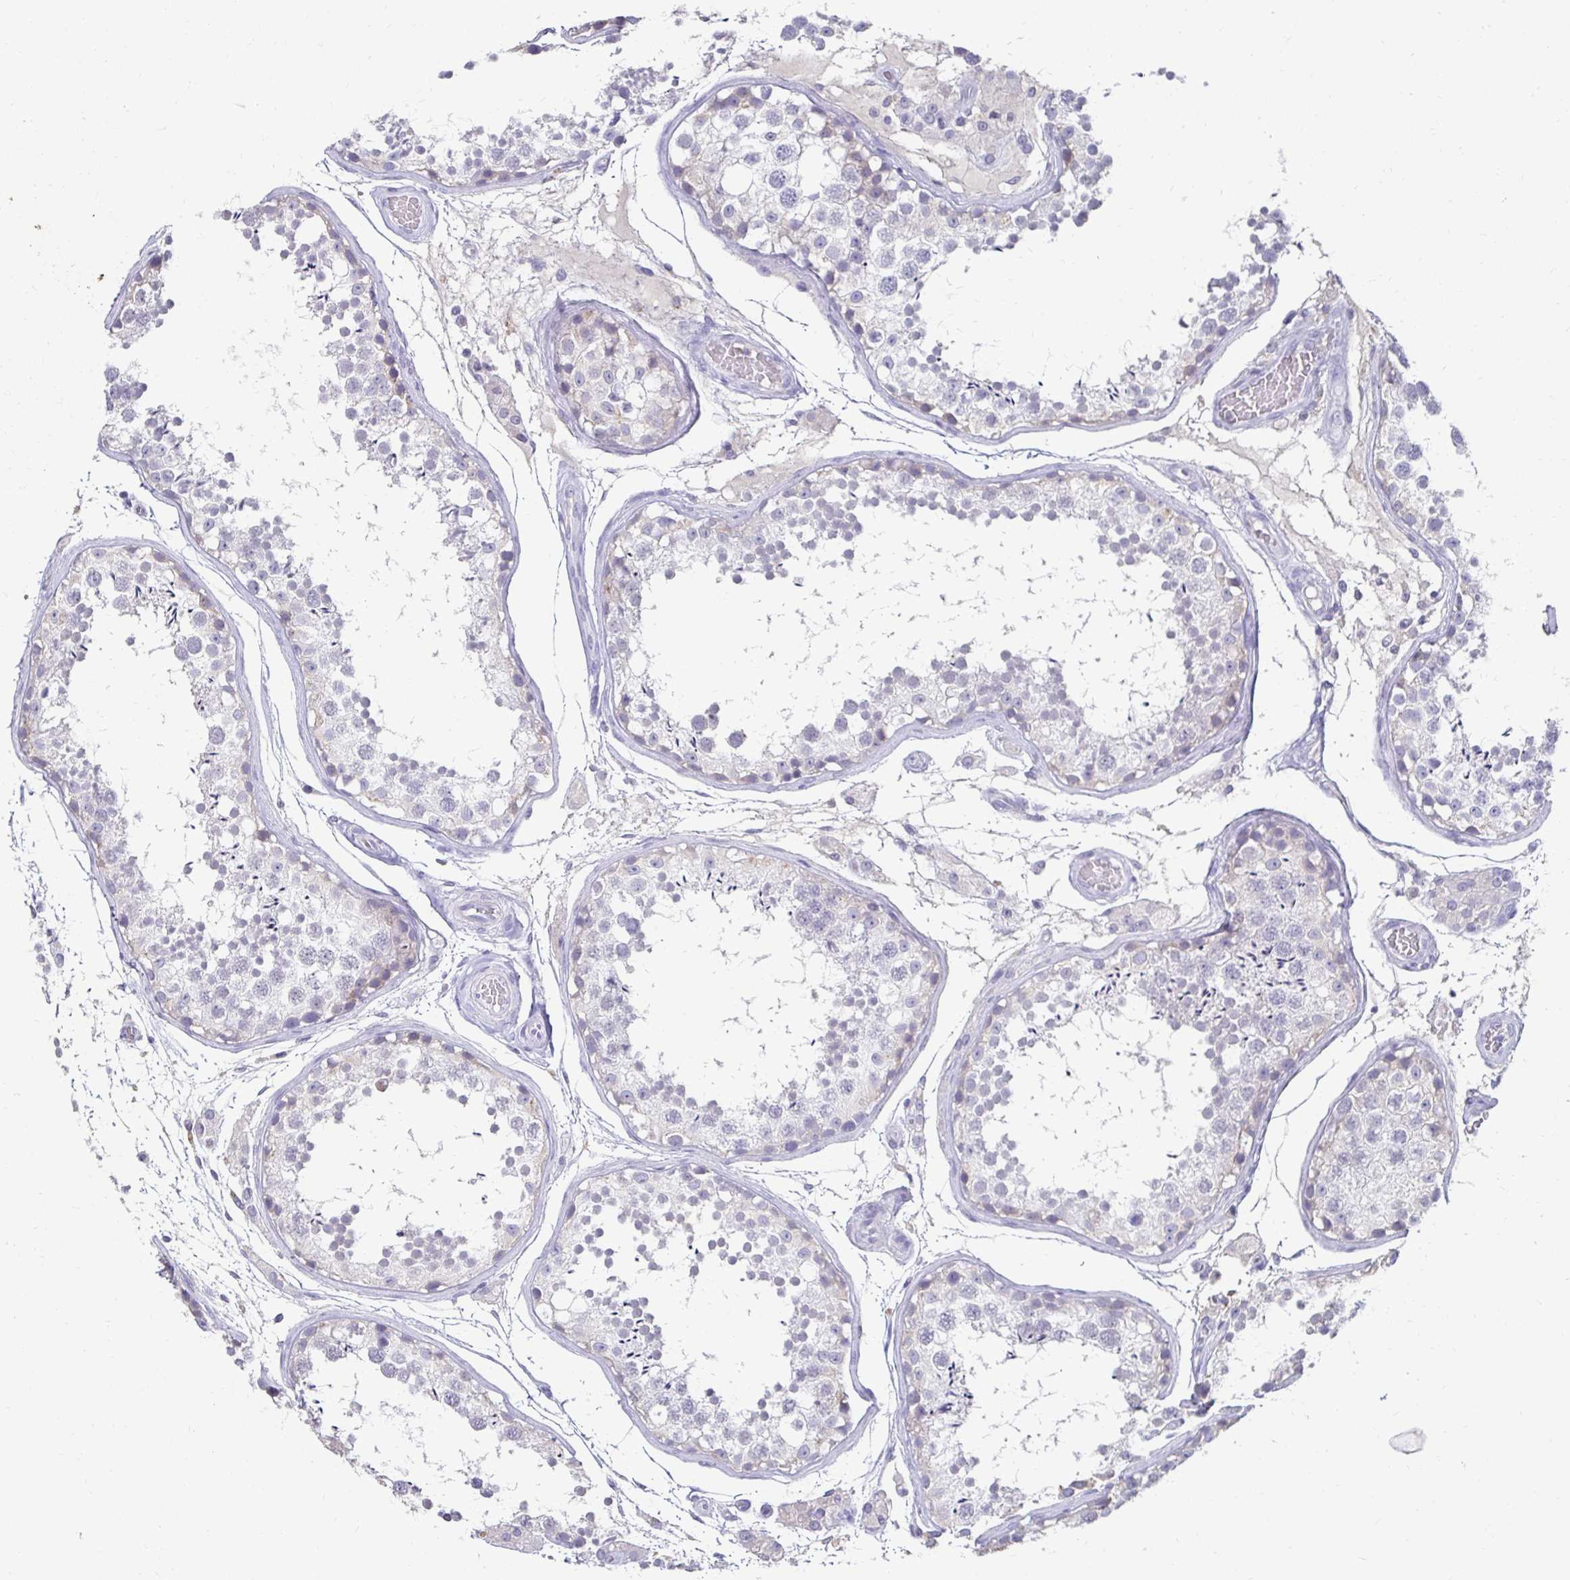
{"staining": {"intensity": "negative", "quantity": "none", "location": "none"}, "tissue": "testis", "cell_type": "Cells in seminiferous ducts", "image_type": "normal", "snomed": [{"axis": "morphology", "description": "Normal tissue, NOS"}, {"axis": "topography", "description": "Testis"}], "caption": "Immunohistochemistry histopathology image of normal testis stained for a protein (brown), which shows no expression in cells in seminiferous ducts.", "gene": "GK2", "patient": {"sex": "male", "age": 29}}